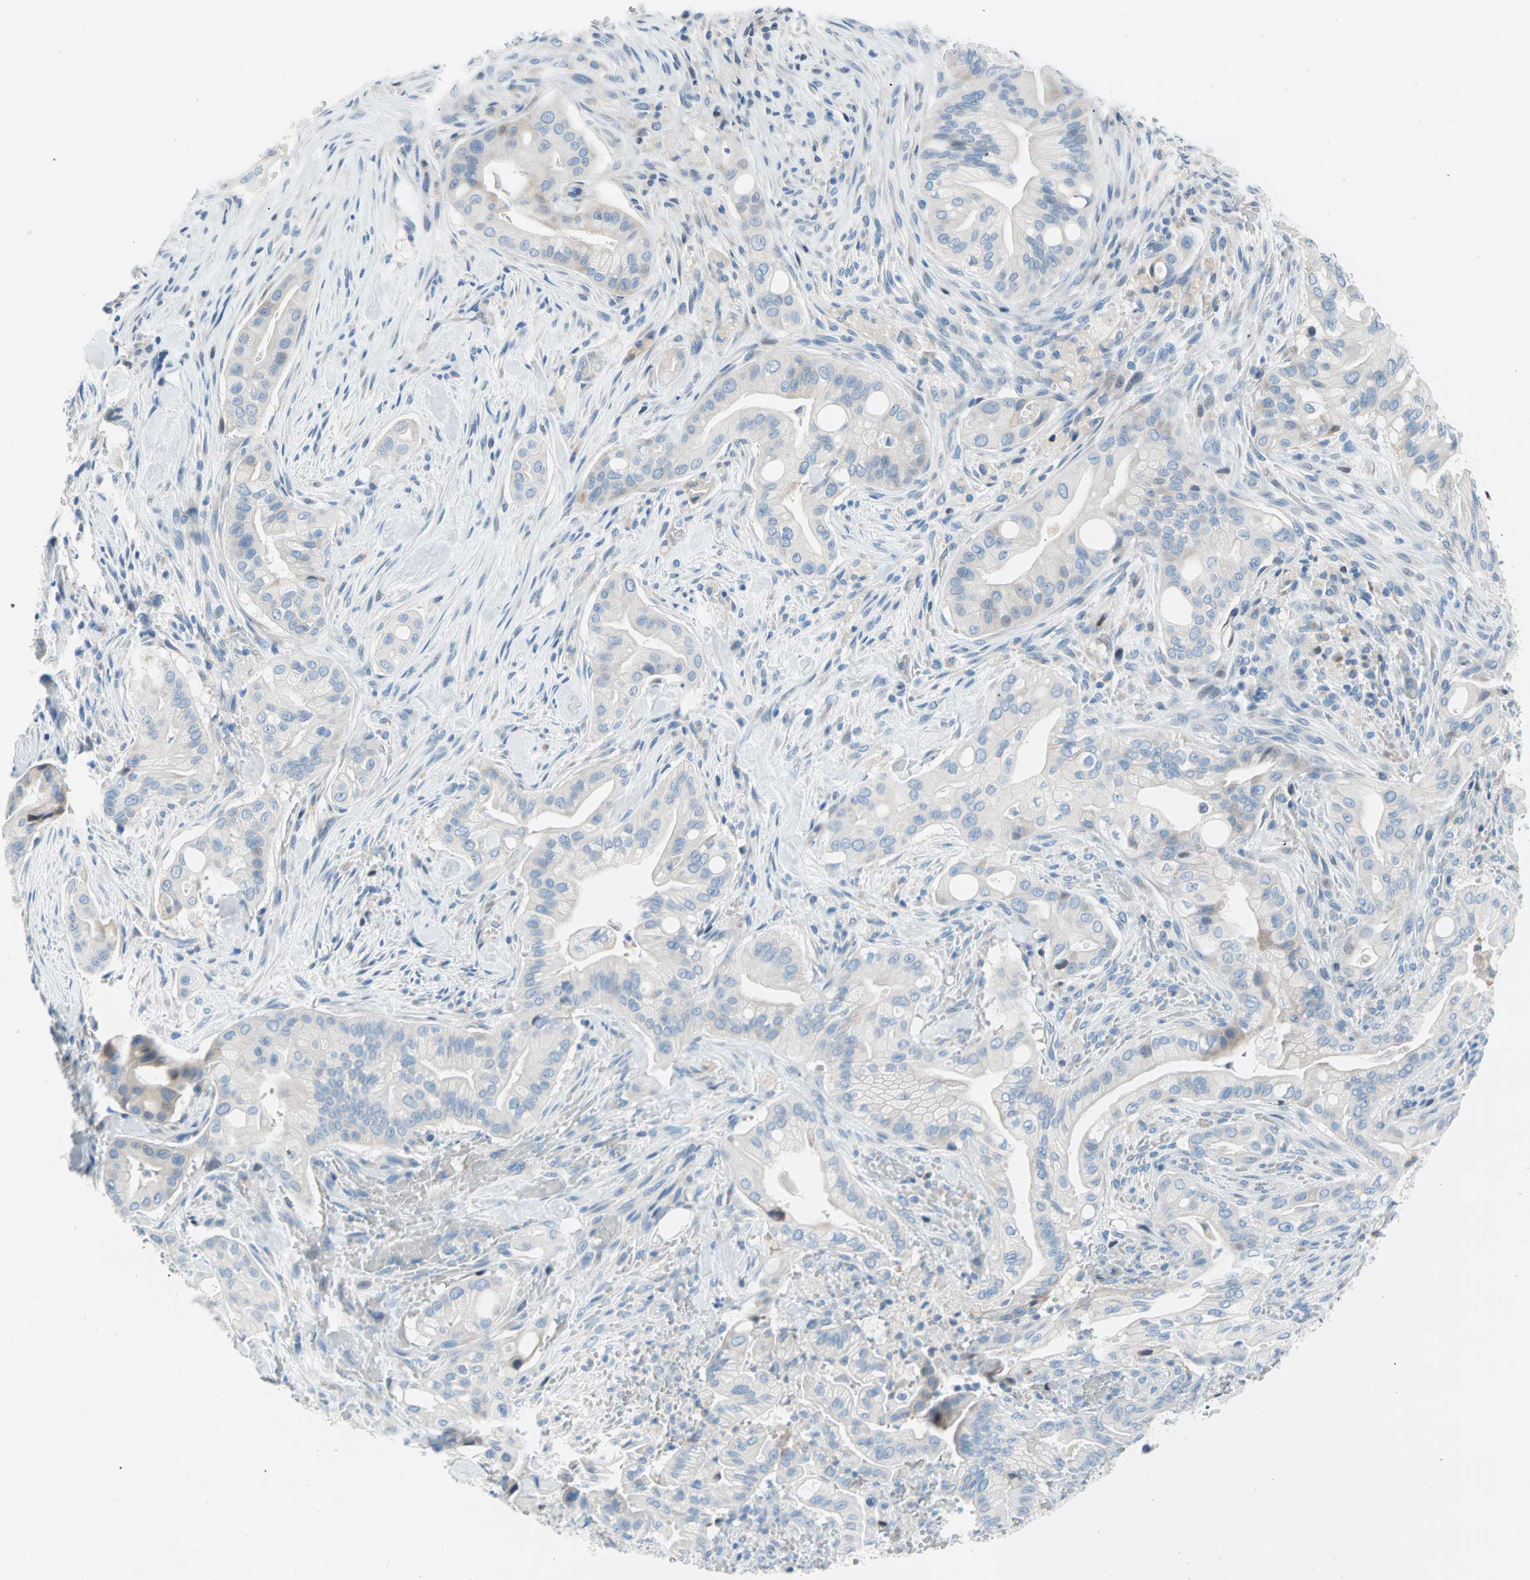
{"staining": {"intensity": "negative", "quantity": "none", "location": "none"}, "tissue": "liver cancer", "cell_type": "Tumor cells", "image_type": "cancer", "snomed": [{"axis": "morphology", "description": "Cholangiocarcinoma"}, {"axis": "topography", "description": "Liver"}], "caption": "There is no significant positivity in tumor cells of cholangiocarcinoma (liver). (DAB (3,3'-diaminobenzidine) IHC, high magnification).", "gene": "TMEM163", "patient": {"sex": "female", "age": 68}}